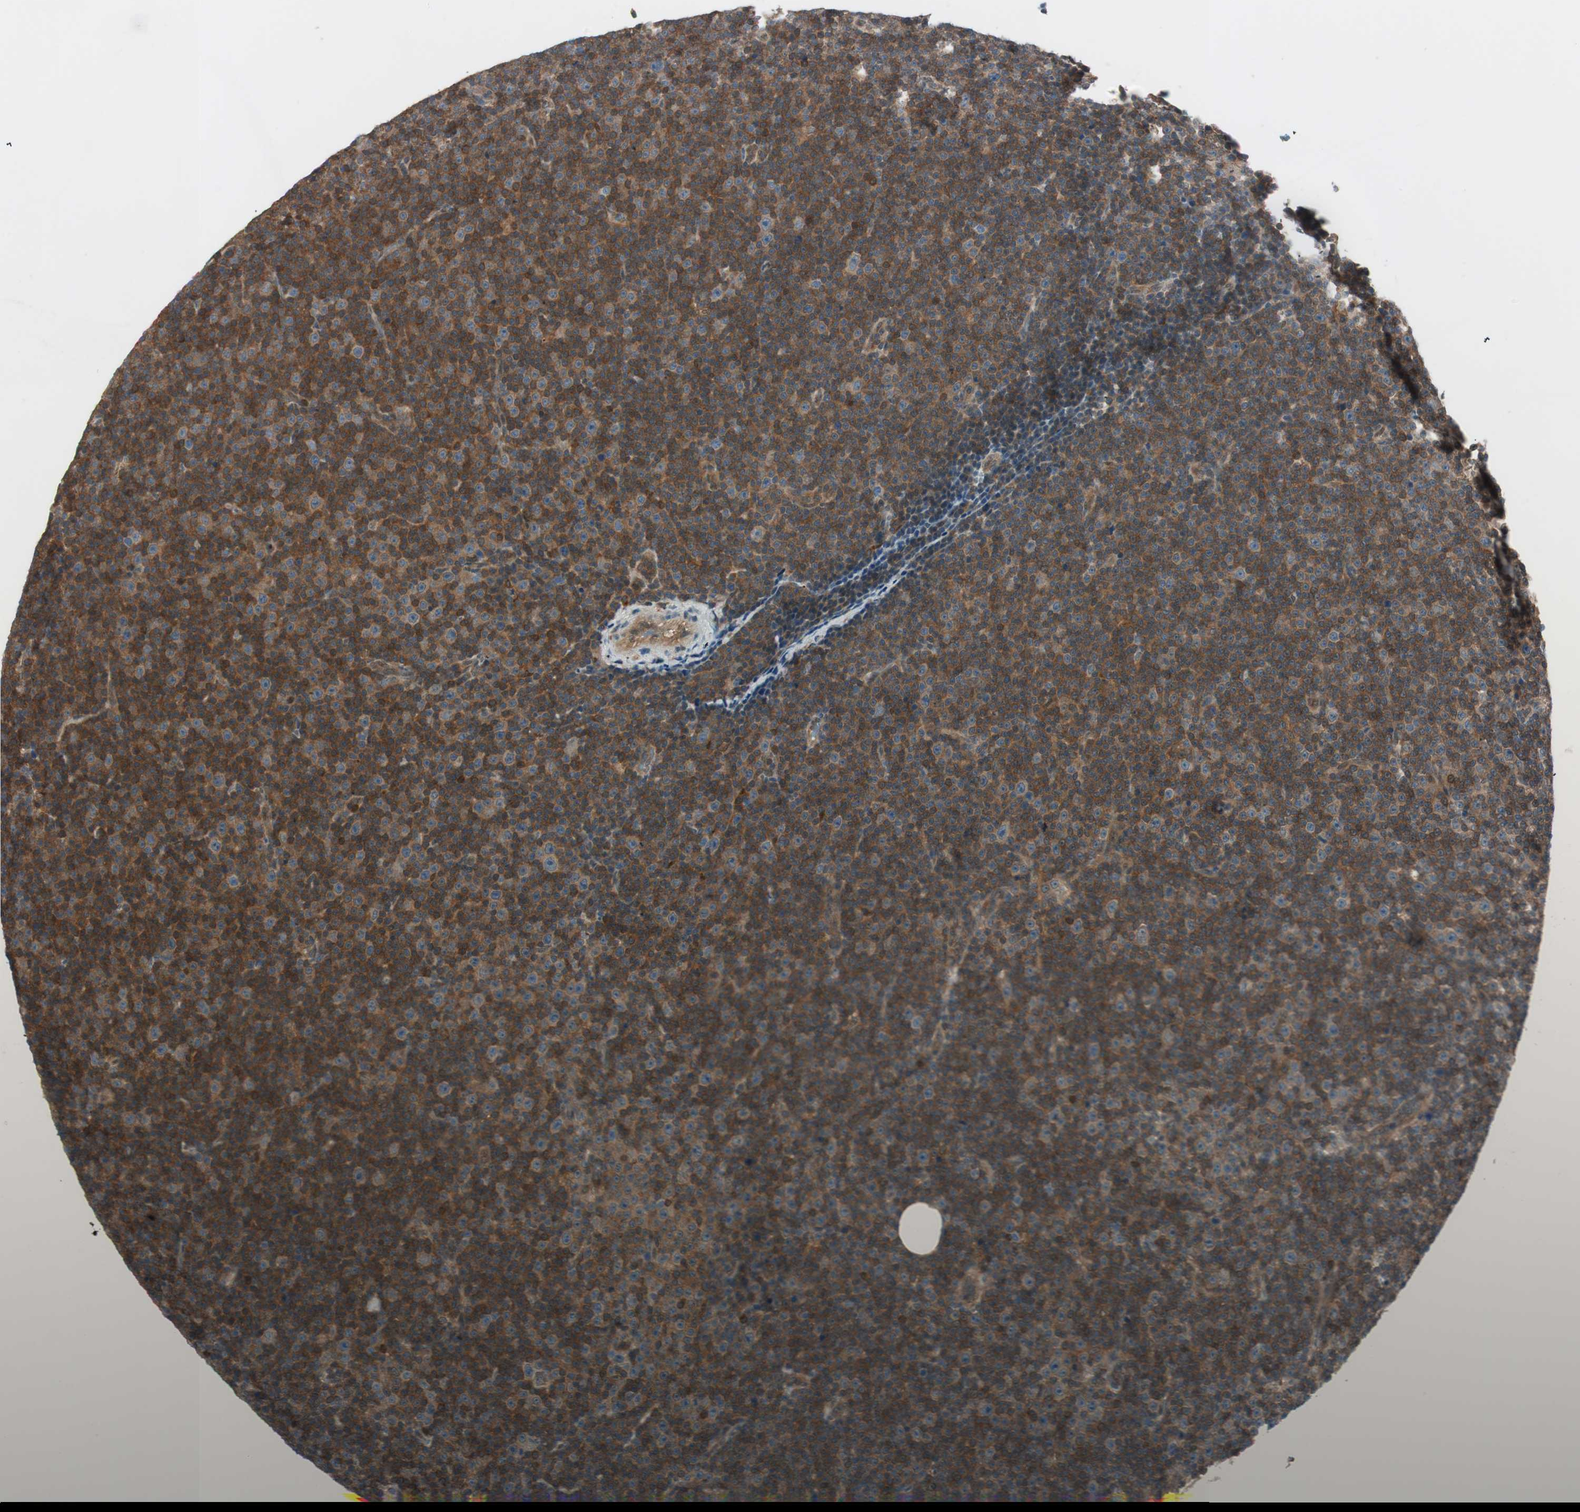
{"staining": {"intensity": "moderate", "quantity": "25%-75%", "location": "cytoplasmic/membranous"}, "tissue": "lymphoma", "cell_type": "Tumor cells", "image_type": "cancer", "snomed": [{"axis": "morphology", "description": "Malignant lymphoma, non-Hodgkin's type, Low grade"}, {"axis": "topography", "description": "Lymph node"}], "caption": "Human lymphoma stained with a brown dye shows moderate cytoplasmic/membranous positive positivity in about 25%-75% of tumor cells.", "gene": "GALT", "patient": {"sex": "female", "age": 67}}